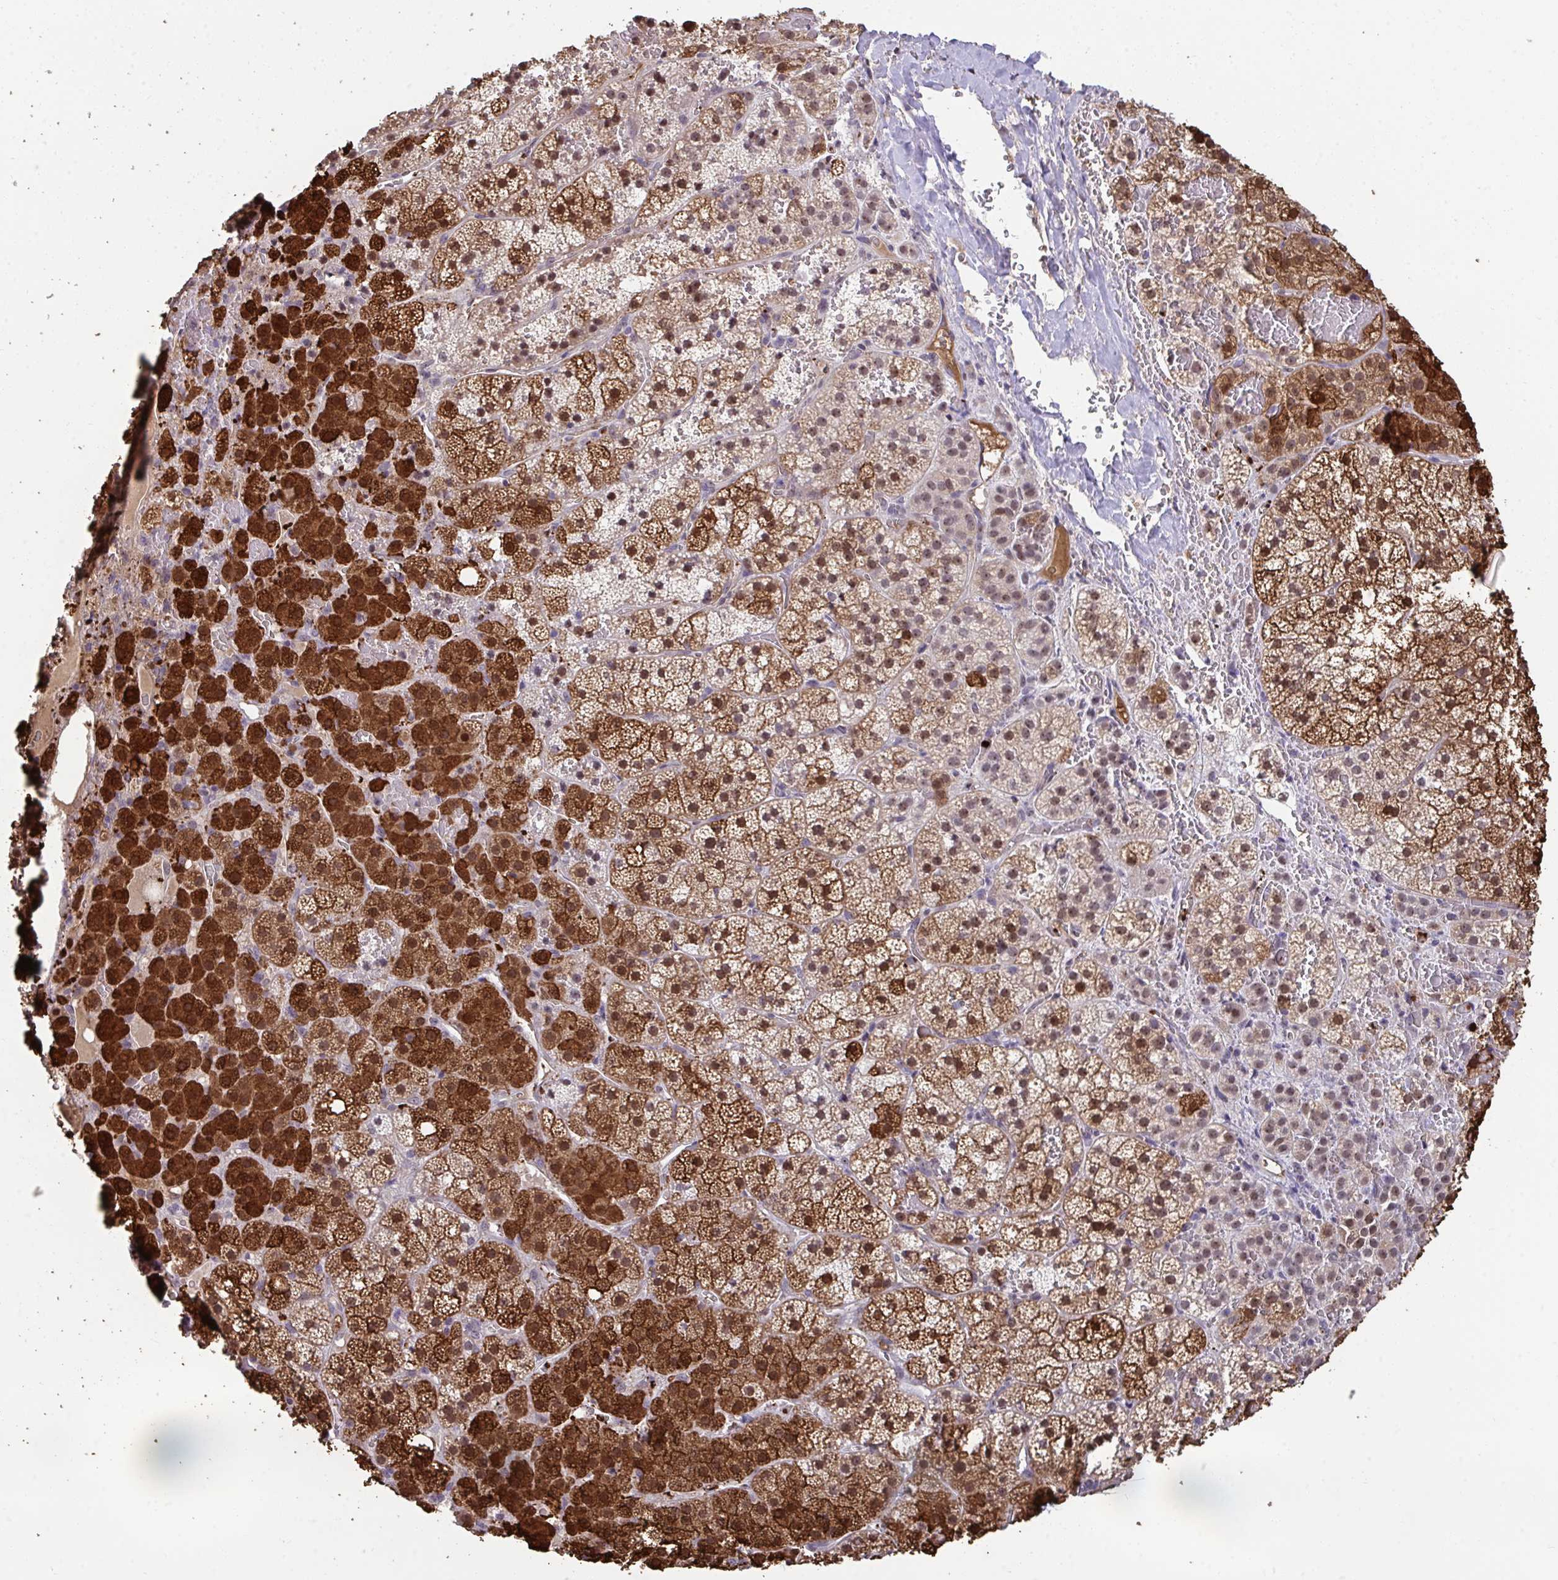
{"staining": {"intensity": "strong", "quantity": ">75%", "location": "cytoplasmic/membranous,nuclear"}, "tissue": "adrenal gland", "cell_type": "Glandular cells", "image_type": "normal", "snomed": [{"axis": "morphology", "description": "Normal tissue, NOS"}, {"axis": "topography", "description": "Adrenal gland"}], "caption": "Unremarkable adrenal gland shows strong cytoplasmic/membranous,nuclear staining in approximately >75% of glandular cells.", "gene": "SENP3", "patient": {"sex": "male", "age": 53}}